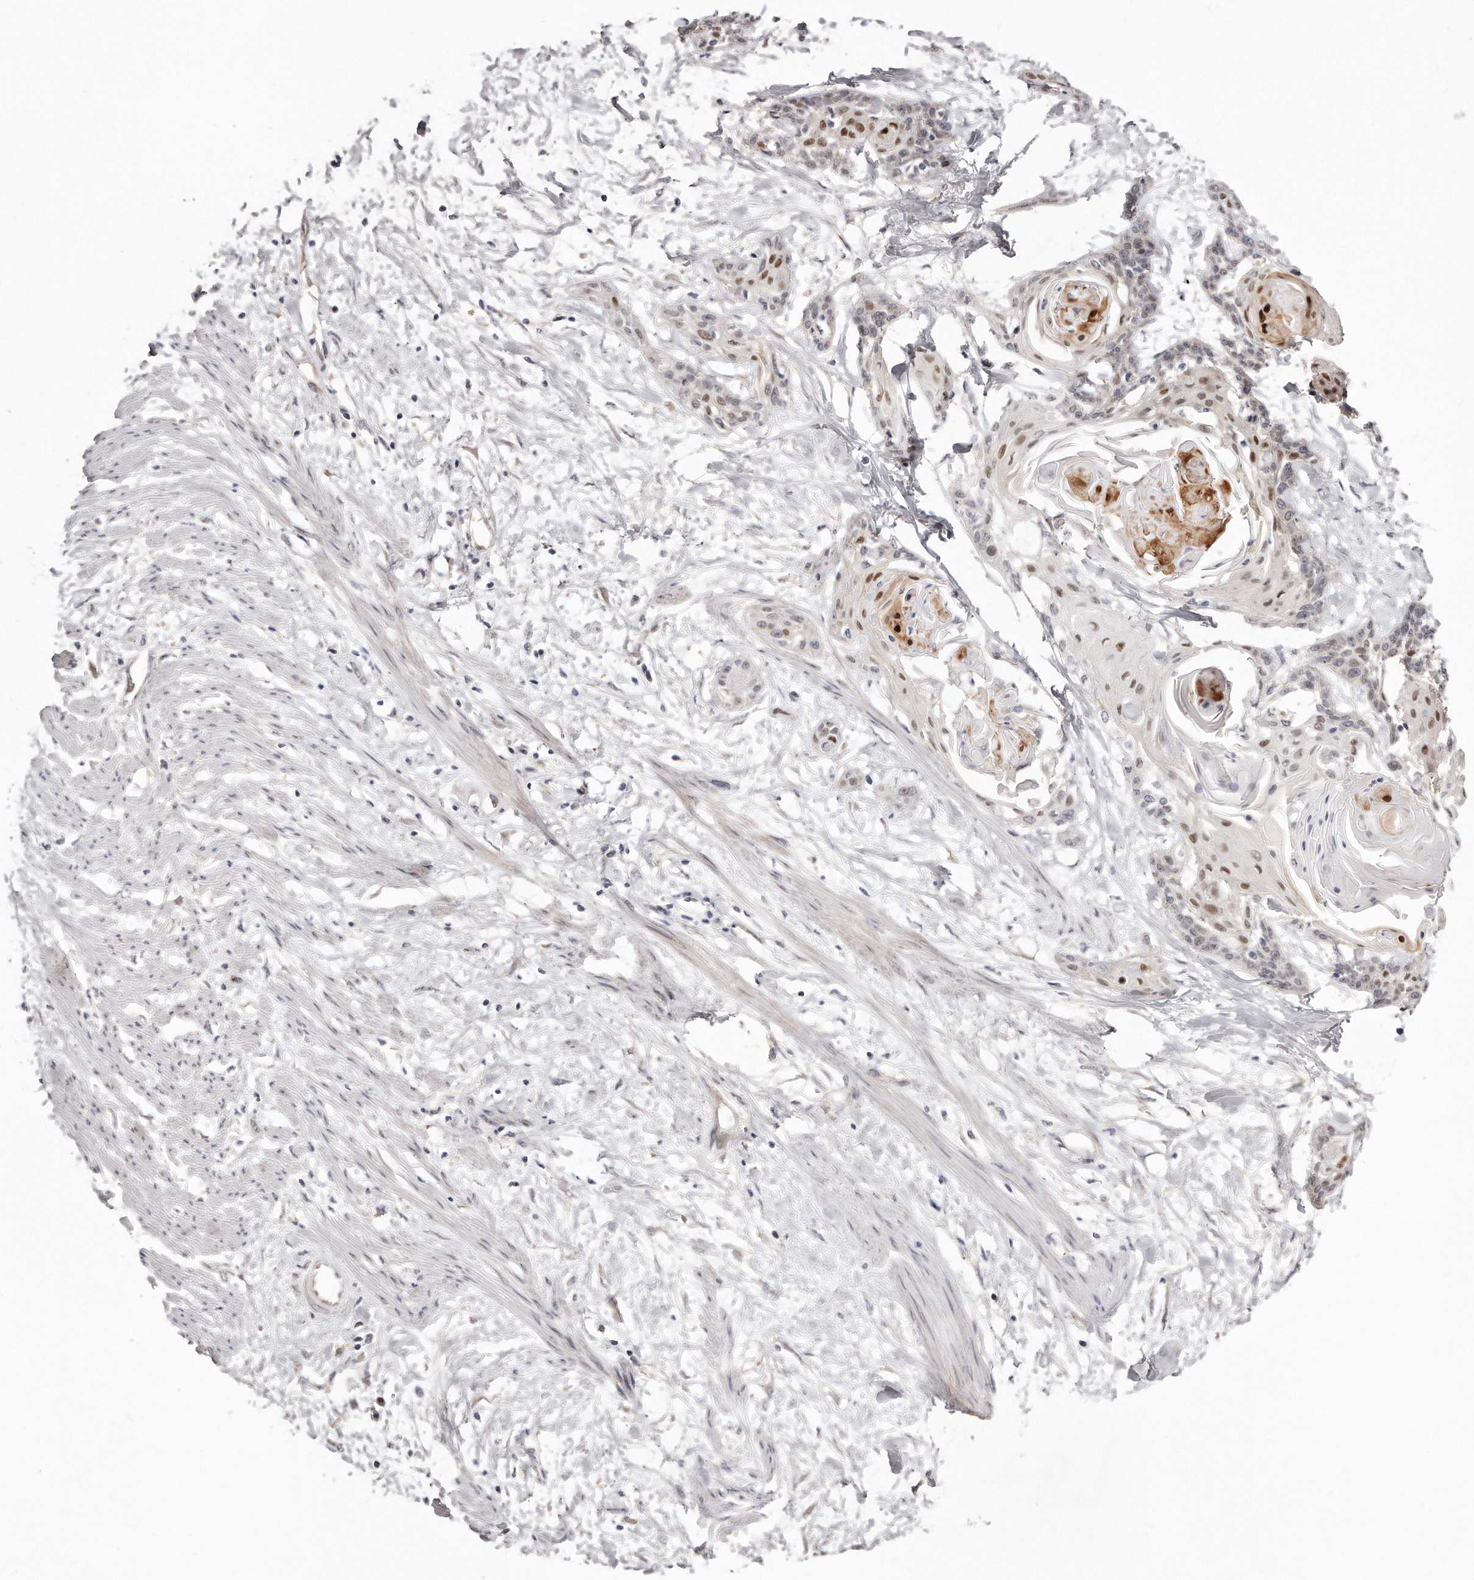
{"staining": {"intensity": "moderate", "quantity": "25%-75%", "location": "nuclear"}, "tissue": "cervical cancer", "cell_type": "Tumor cells", "image_type": "cancer", "snomed": [{"axis": "morphology", "description": "Squamous cell carcinoma, NOS"}, {"axis": "topography", "description": "Cervix"}], "caption": "Tumor cells reveal moderate nuclear staining in approximately 25%-75% of cells in cervical cancer (squamous cell carcinoma). The protein of interest is shown in brown color, while the nuclei are stained blue.", "gene": "CASZ1", "patient": {"sex": "female", "age": 57}}